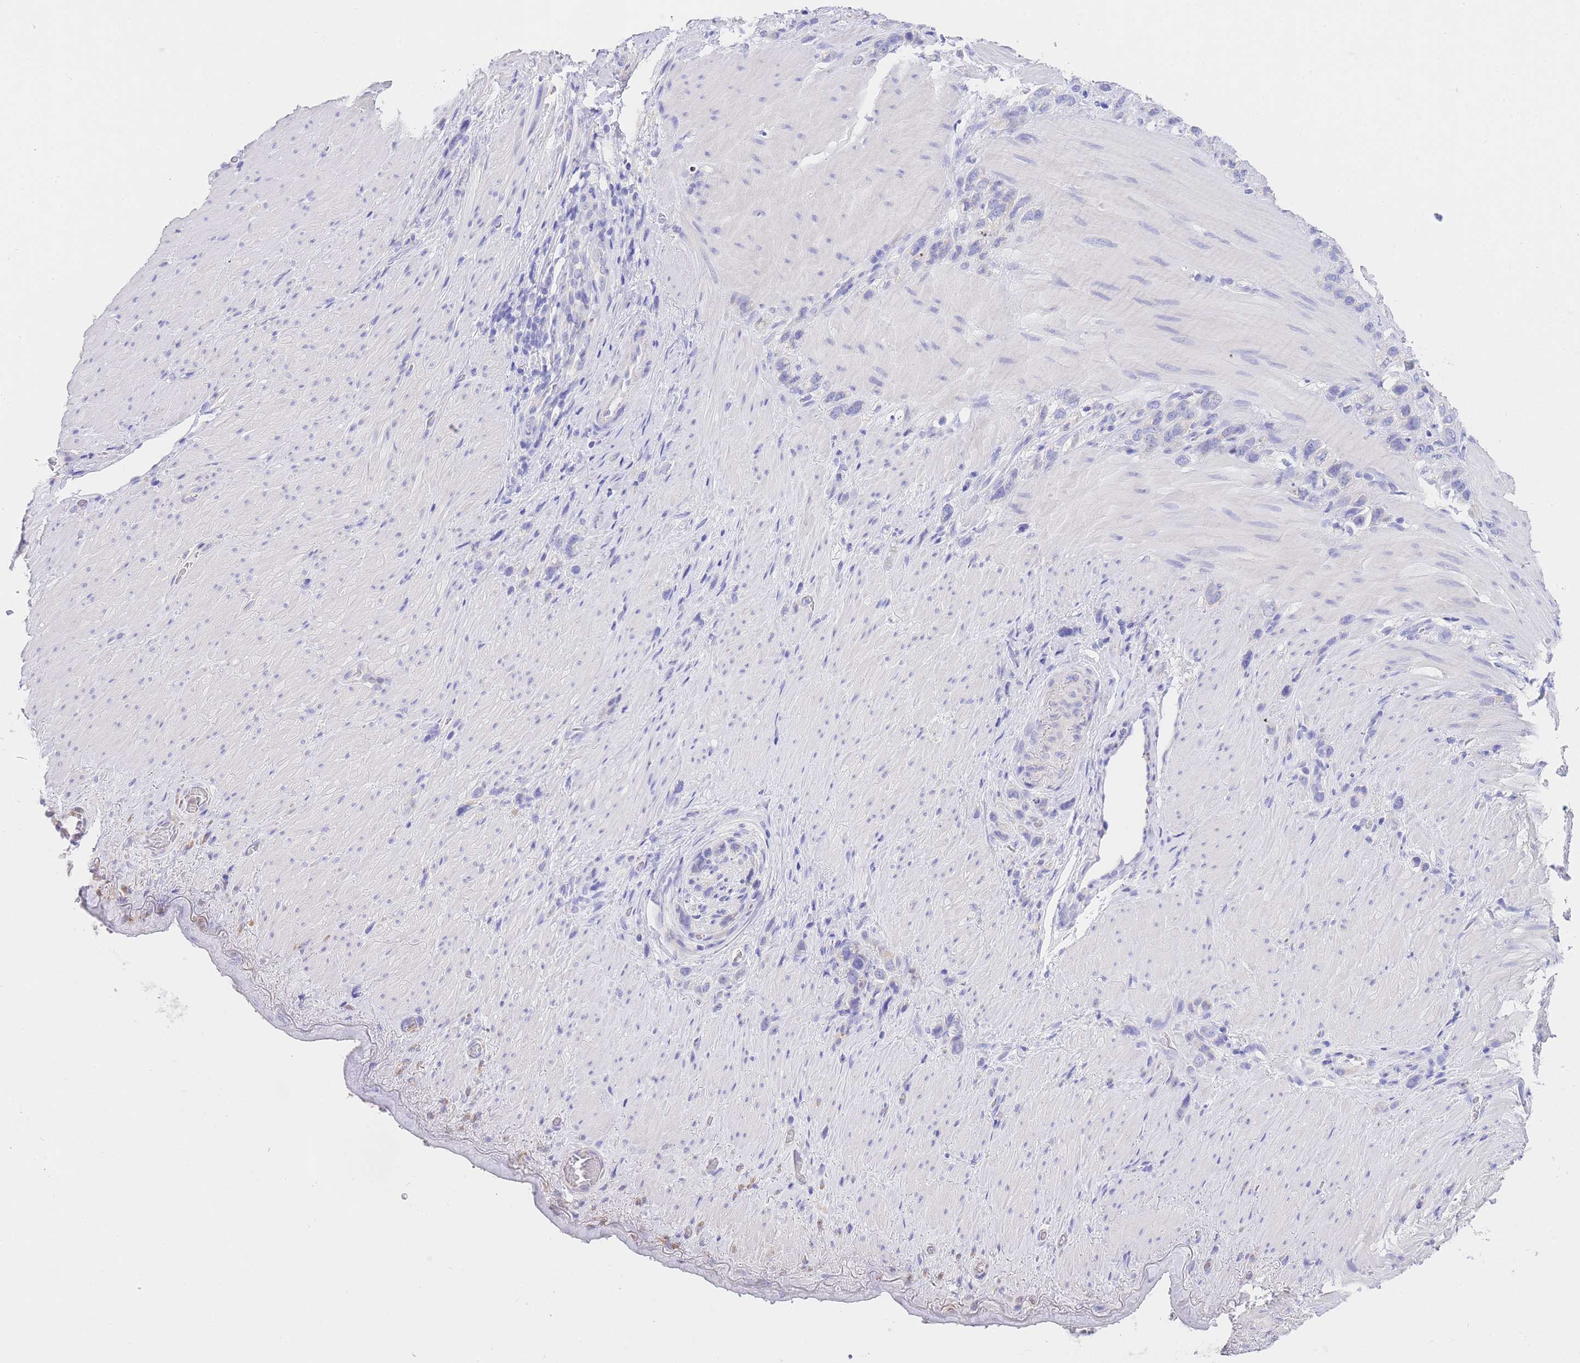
{"staining": {"intensity": "negative", "quantity": "none", "location": "none"}, "tissue": "stomach cancer", "cell_type": "Tumor cells", "image_type": "cancer", "snomed": [{"axis": "morphology", "description": "Adenocarcinoma, NOS"}, {"axis": "topography", "description": "Stomach"}], "caption": "The micrograph displays no significant positivity in tumor cells of stomach cancer.", "gene": "EPN2", "patient": {"sex": "female", "age": 65}}